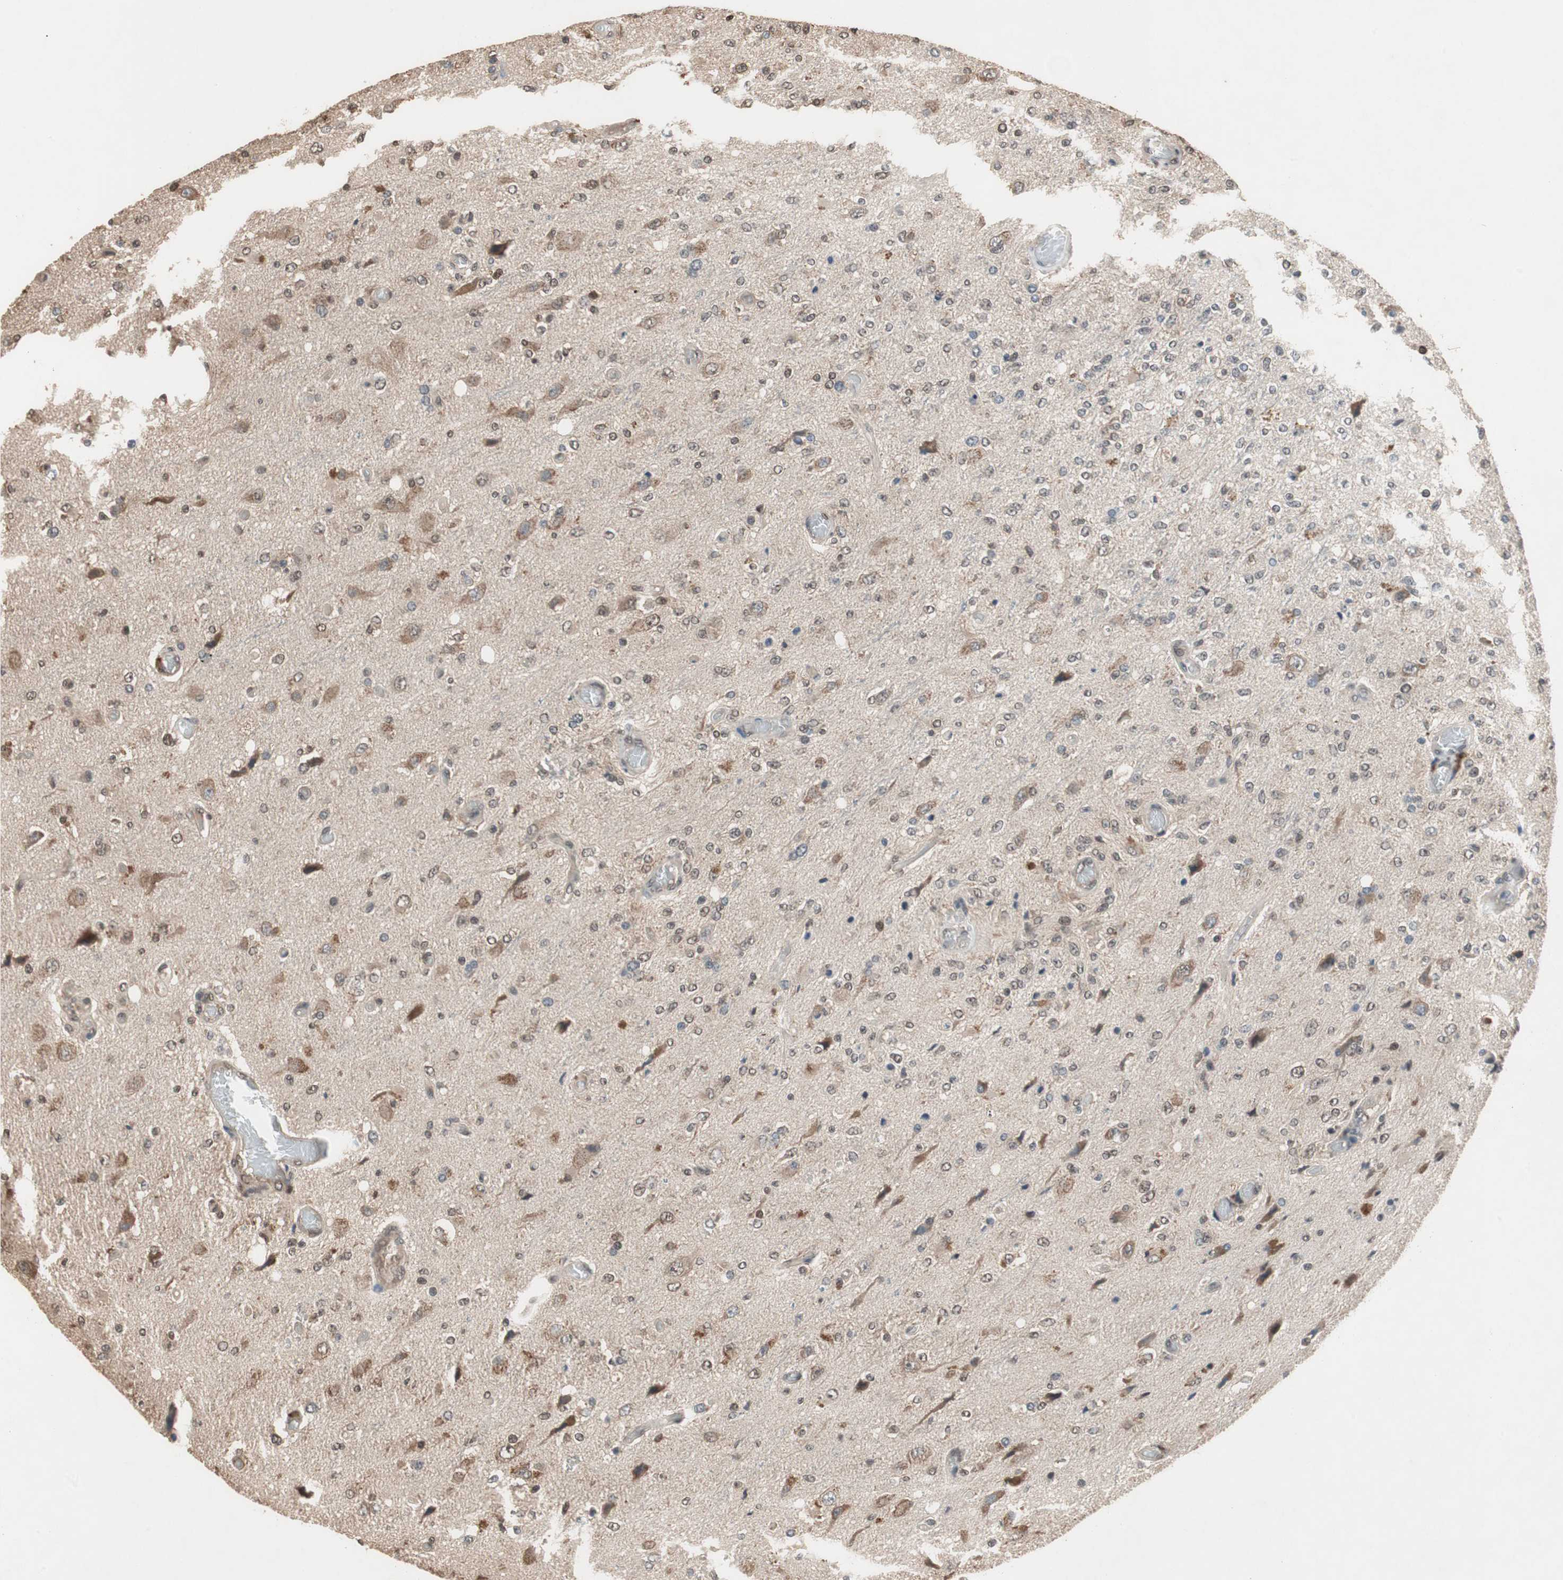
{"staining": {"intensity": "moderate", "quantity": ">75%", "location": "cytoplasmic/membranous,nuclear"}, "tissue": "glioma", "cell_type": "Tumor cells", "image_type": "cancer", "snomed": [{"axis": "morphology", "description": "Normal tissue, NOS"}, {"axis": "morphology", "description": "Glioma, malignant, High grade"}, {"axis": "topography", "description": "Cerebral cortex"}], "caption": "Immunohistochemistry of malignant high-grade glioma exhibits medium levels of moderate cytoplasmic/membranous and nuclear staining in approximately >75% of tumor cells.", "gene": "GART", "patient": {"sex": "male", "age": 77}}